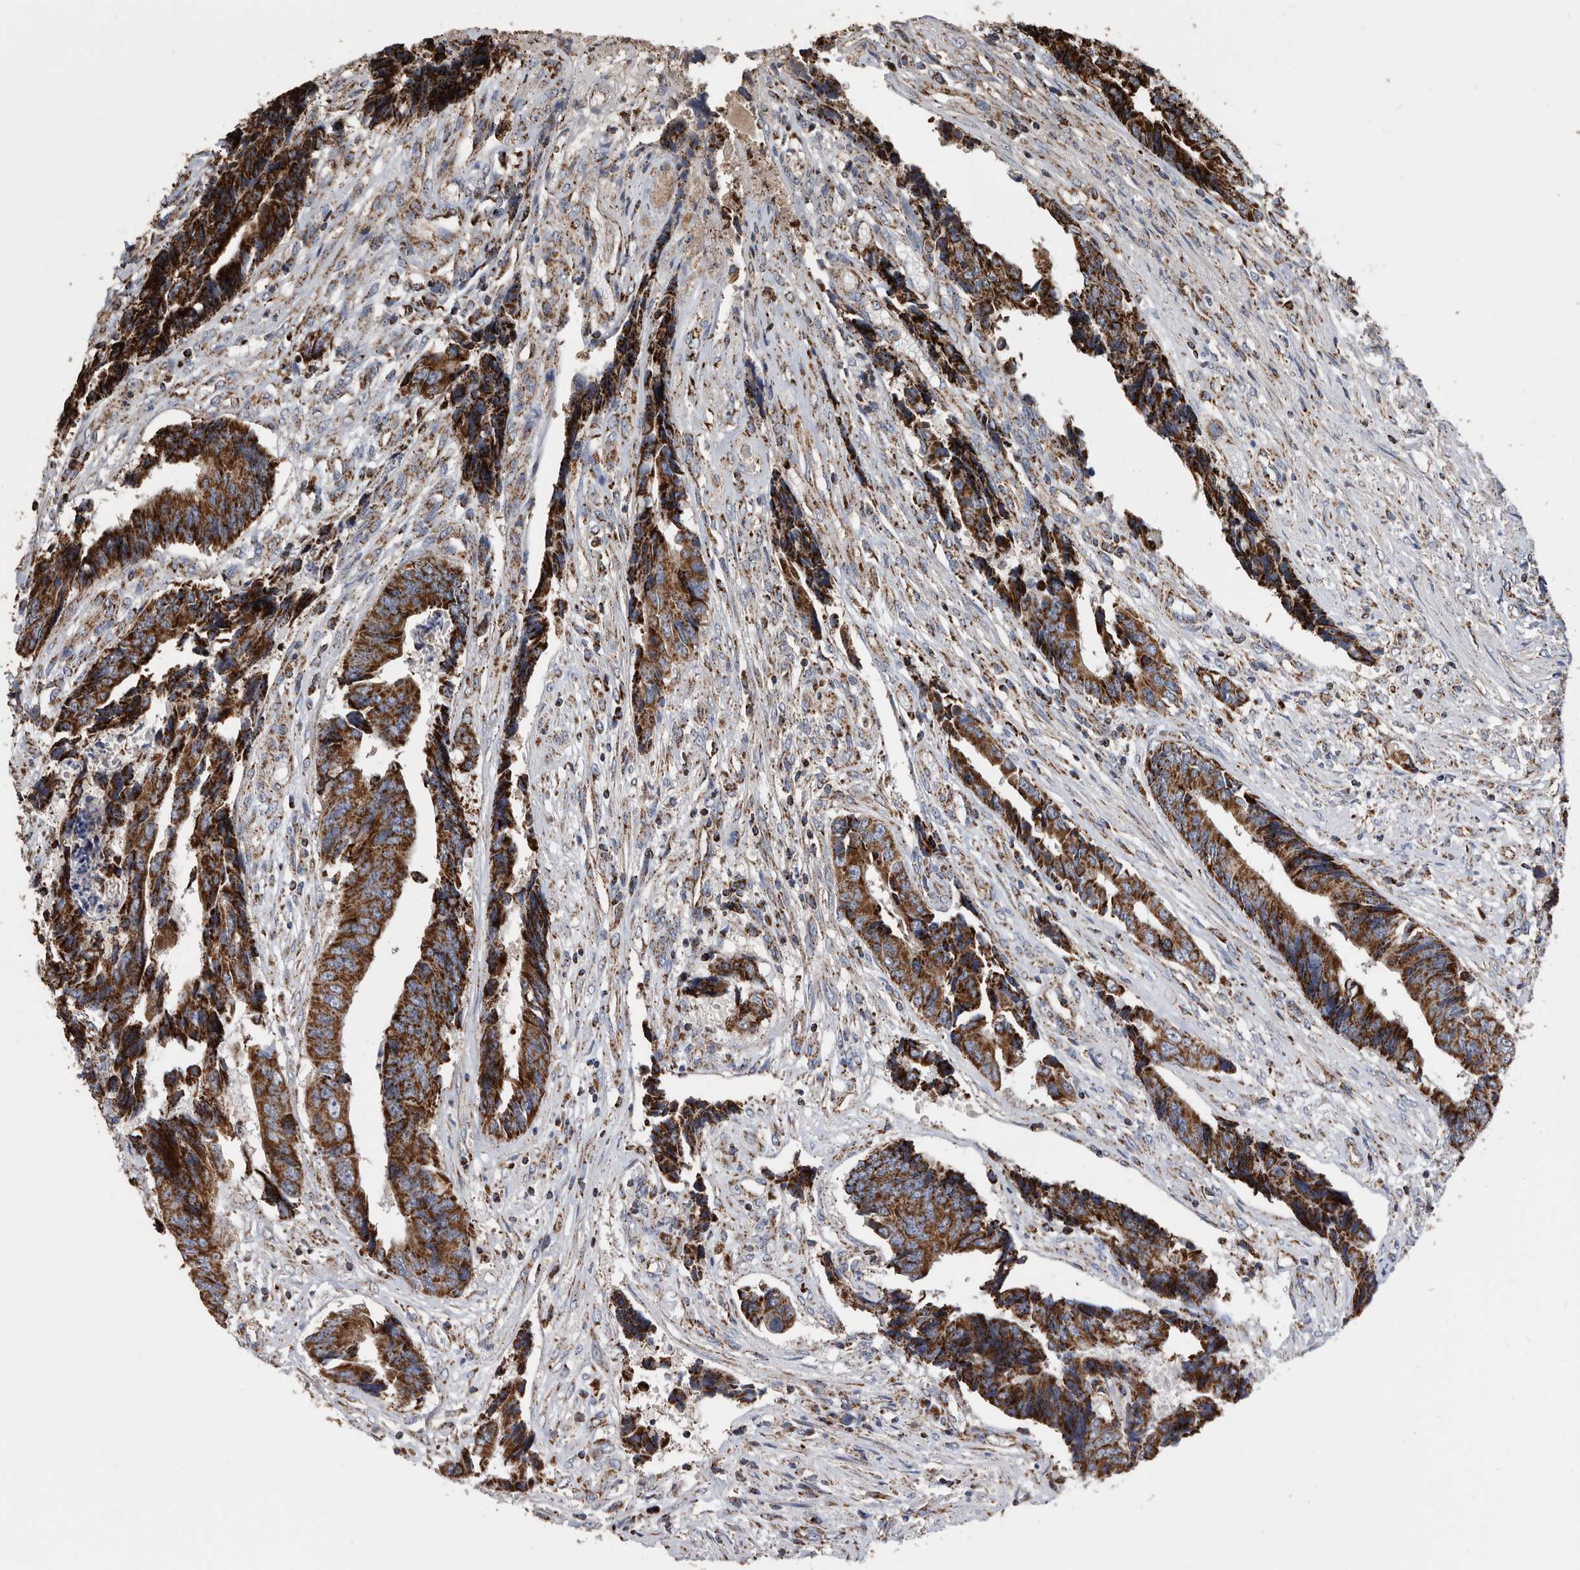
{"staining": {"intensity": "strong", "quantity": ">75%", "location": "cytoplasmic/membranous"}, "tissue": "colorectal cancer", "cell_type": "Tumor cells", "image_type": "cancer", "snomed": [{"axis": "morphology", "description": "Adenocarcinoma, NOS"}, {"axis": "topography", "description": "Rectum"}], "caption": "Immunohistochemical staining of human colorectal adenocarcinoma displays strong cytoplasmic/membranous protein positivity in about >75% of tumor cells.", "gene": "WFDC1", "patient": {"sex": "male", "age": 84}}